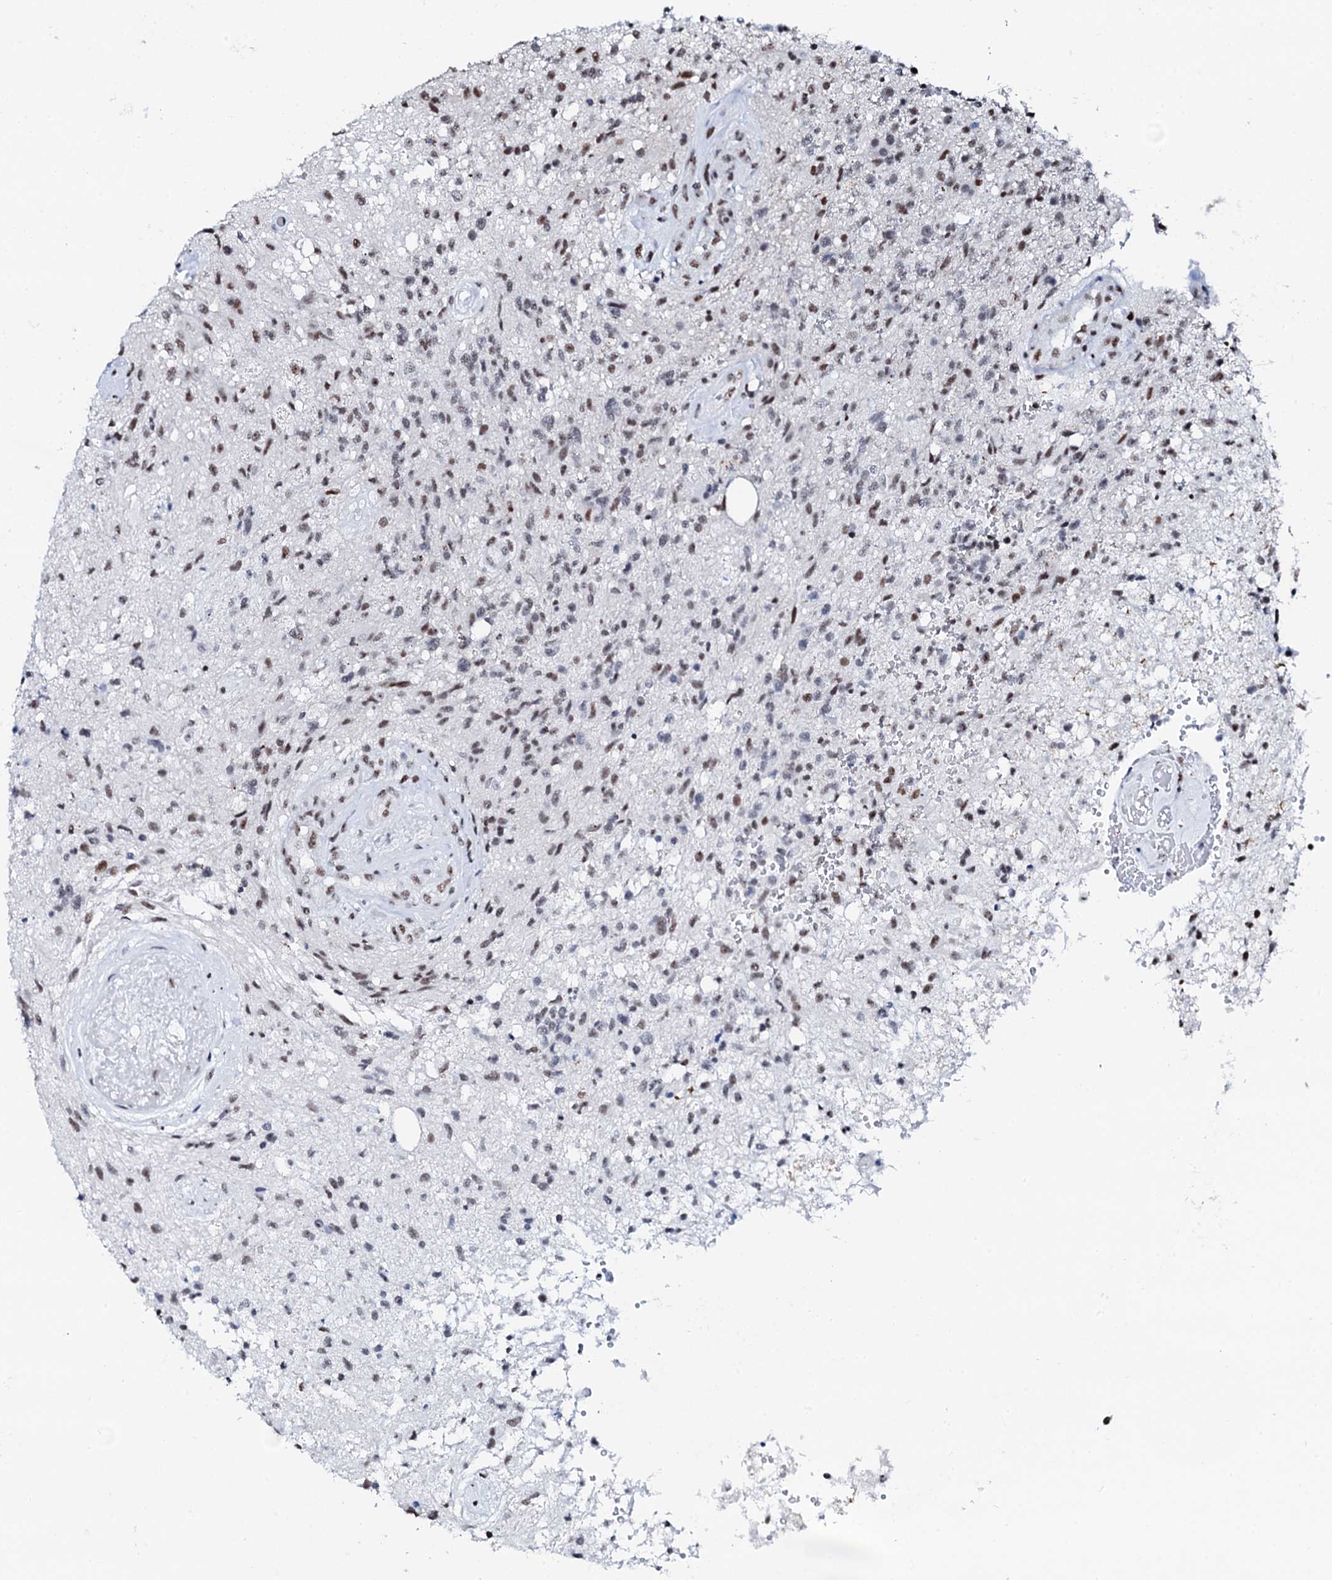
{"staining": {"intensity": "moderate", "quantity": "25%-75%", "location": "nuclear"}, "tissue": "glioma", "cell_type": "Tumor cells", "image_type": "cancer", "snomed": [{"axis": "morphology", "description": "Glioma, malignant, High grade"}, {"axis": "topography", "description": "Brain"}], "caption": "A histopathology image of high-grade glioma (malignant) stained for a protein demonstrates moderate nuclear brown staining in tumor cells. Using DAB (brown) and hematoxylin (blue) stains, captured at high magnification using brightfield microscopy.", "gene": "NKAPD1", "patient": {"sex": "male", "age": 56}}